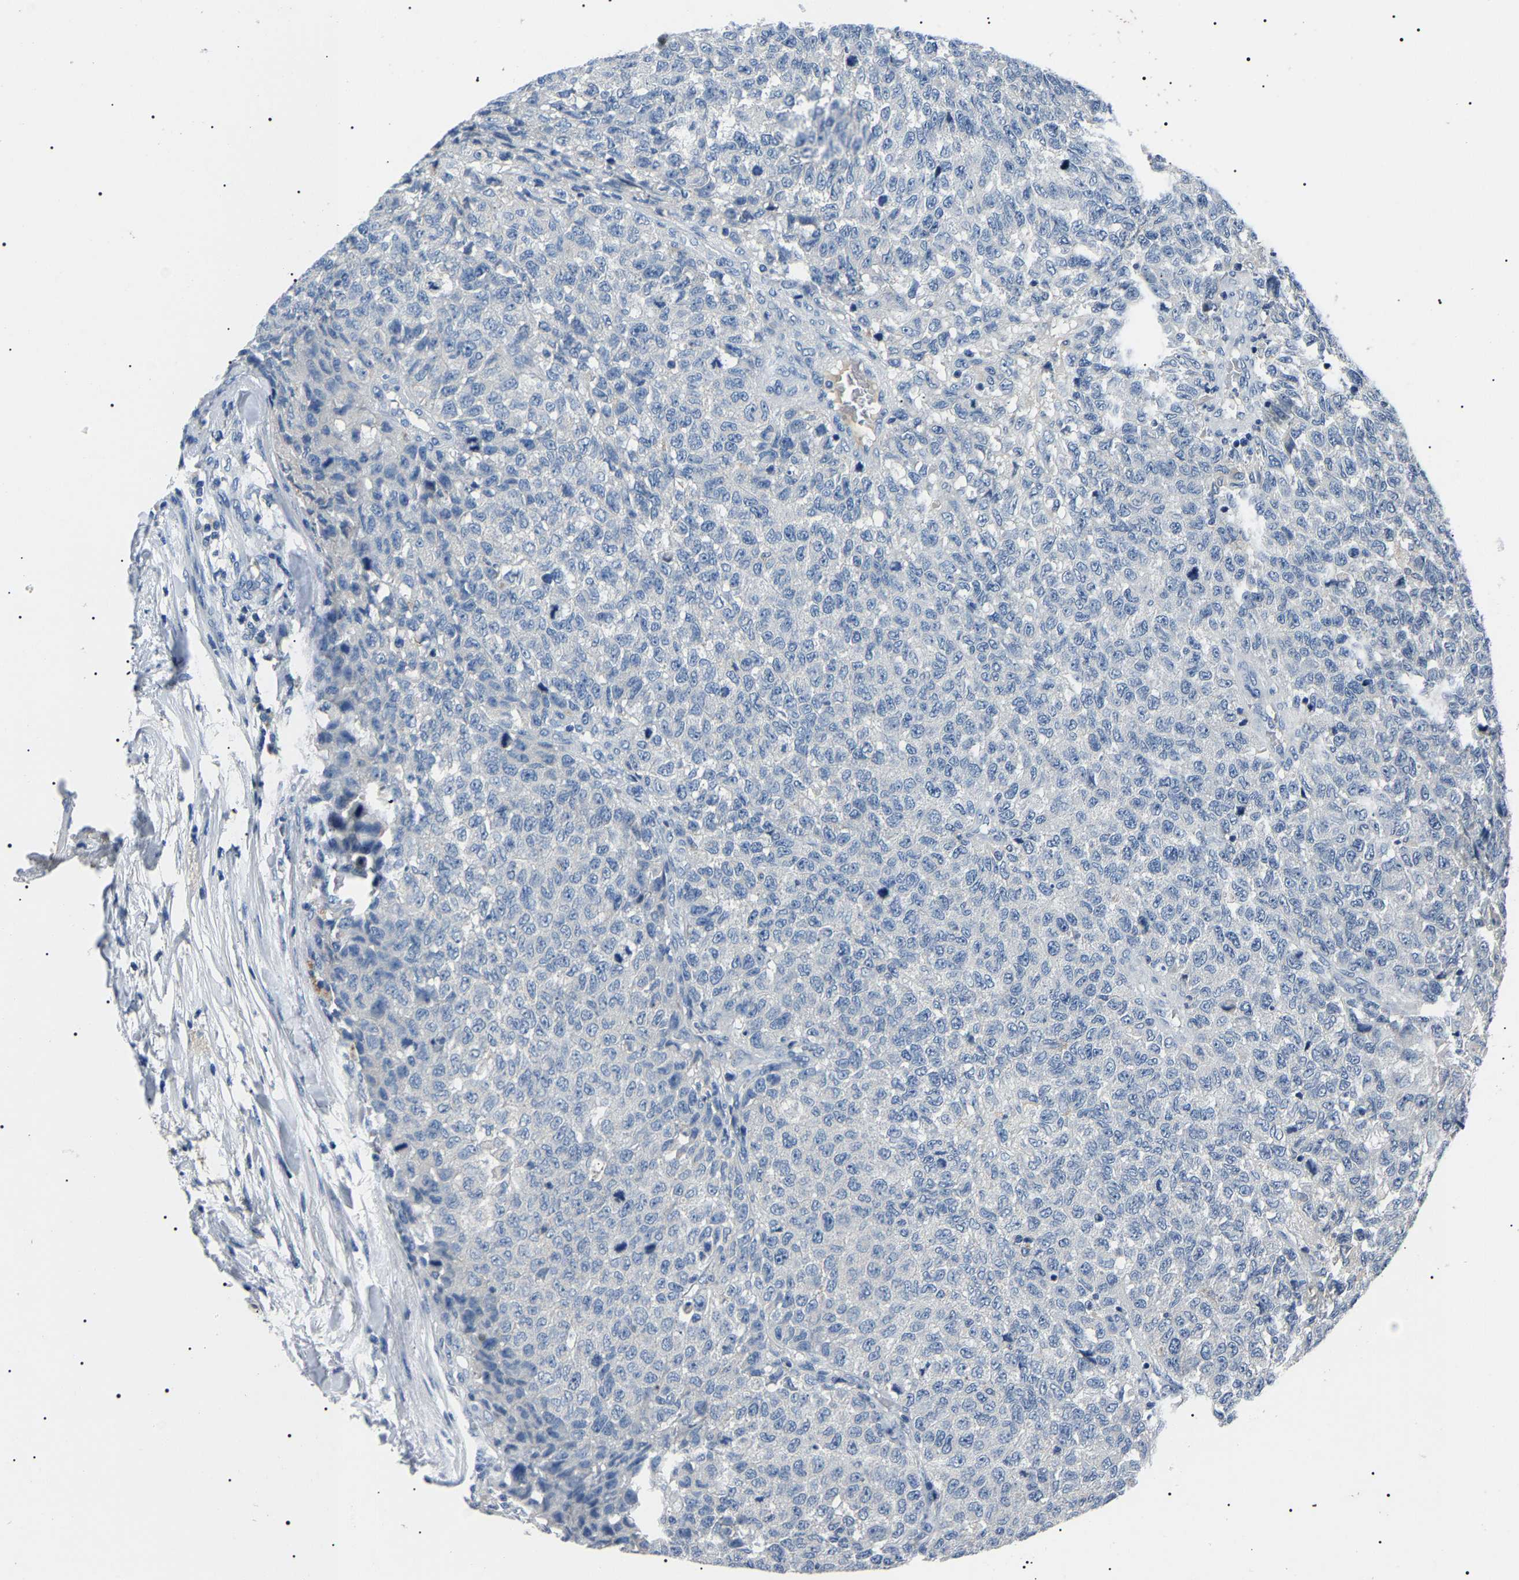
{"staining": {"intensity": "negative", "quantity": "none", "location": "none"}, "tissue": "testis cancer", "cell_type": "Tumor cells", "image_type": "cancer", "snomed": [{"axis": "morphology", "description": "Seminoma, NOS"}, {"axis": "topography", "description": "Testis"}], "caption": "An image of human testis seminoma is negative for staining in tumor cells. Nuclei are stained in blue.", "gene": "KLK15", "patient": {"sex": "male", "age": 59}}